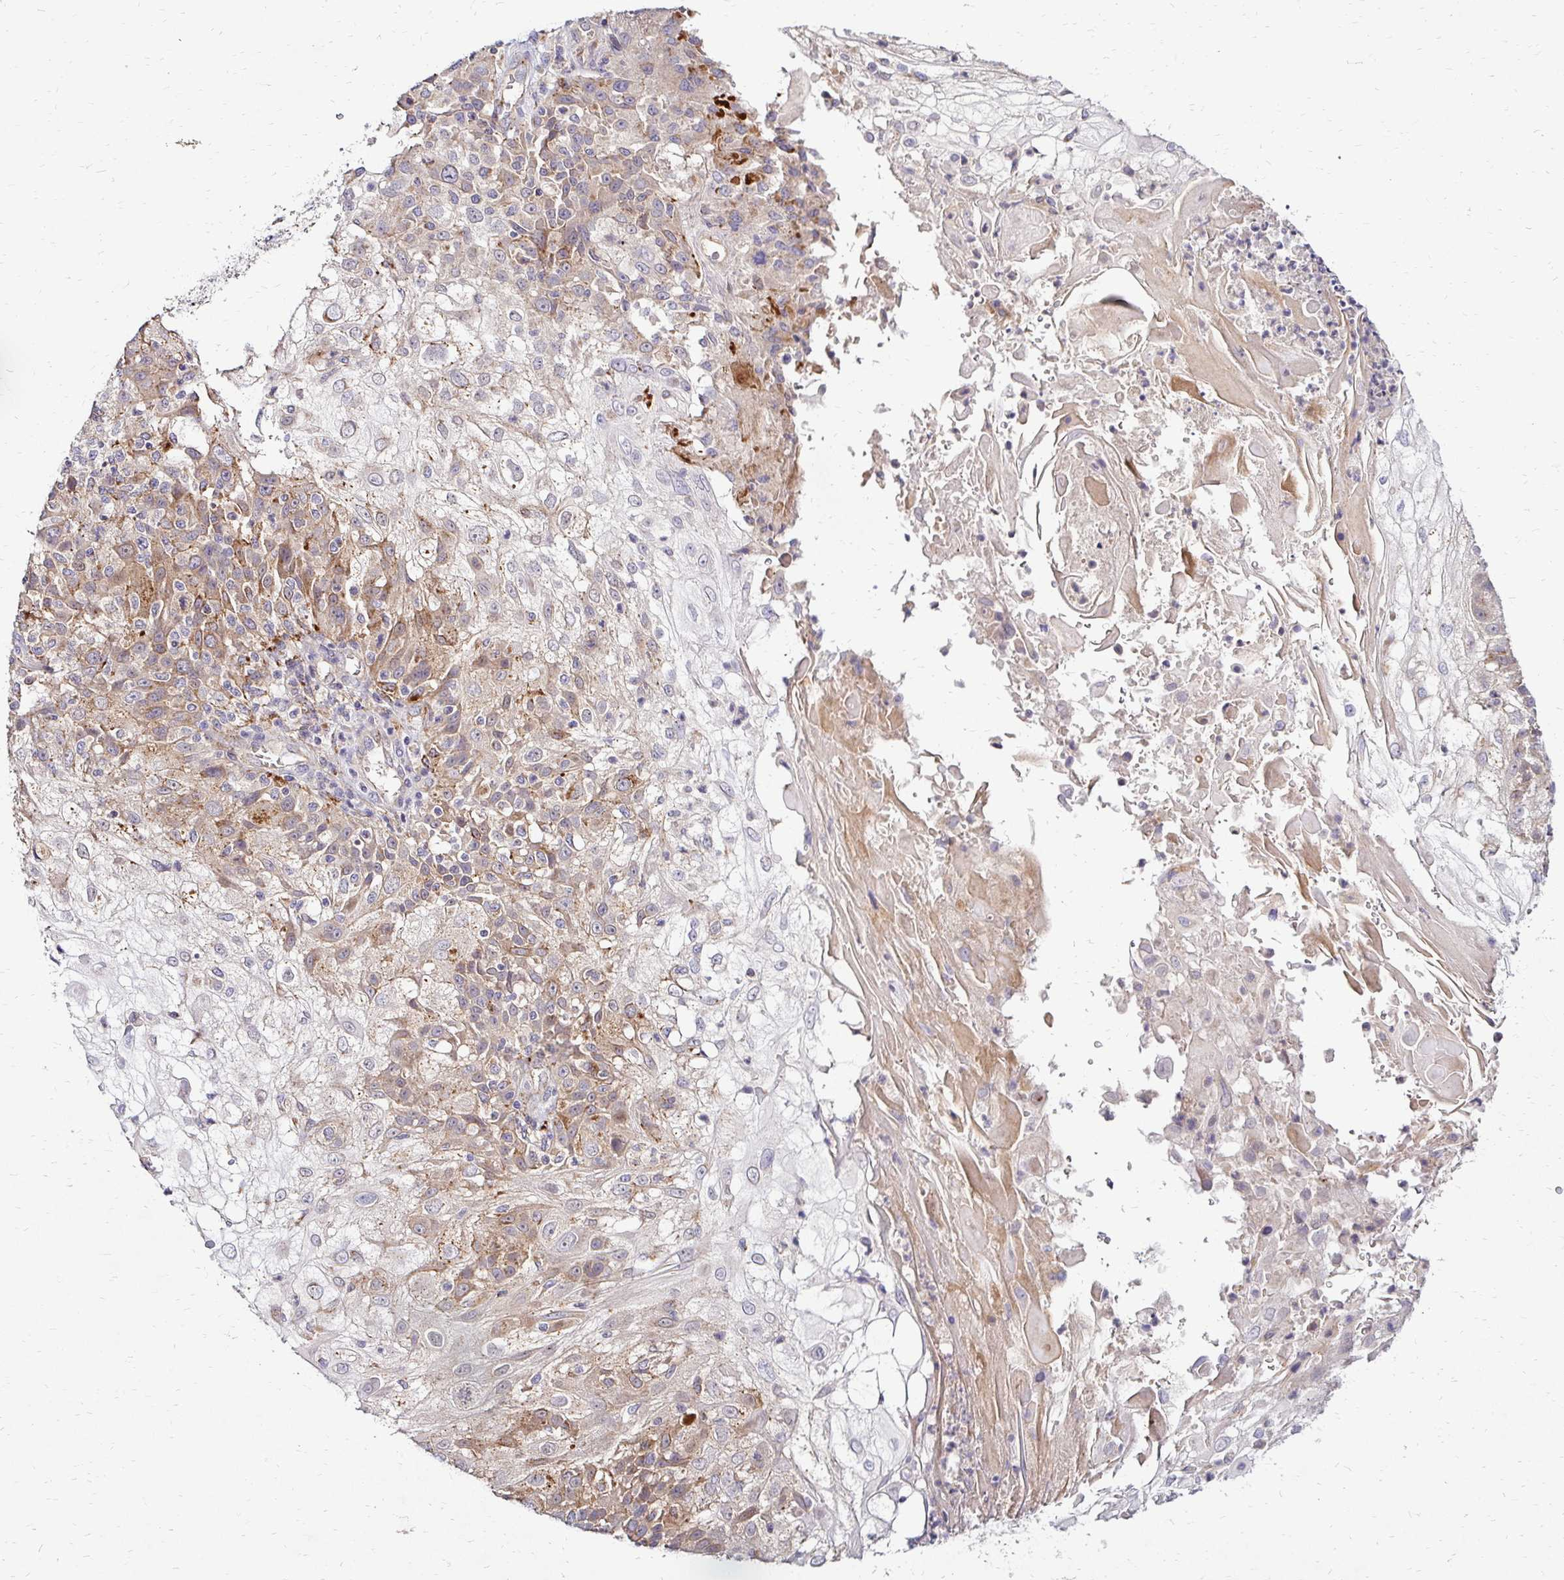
{"staining": {"intensity": "weak", "quantity": "25%-75%", "location": "cytoplasmic/membranous"}, "tissue": "skin cancer", "cell_type": "Tumor cells", "image_type": "cancer", "snomed": [{"axis": "morphology", "description": "Normal tissue, NOS"}, {"axis": "morphology", "description": "Squamous cell carcinoma, NOS"}, {"axis": "topography", "description": "Skin"}], "caption": "DAB (3,3'-diaminobenzidine) immunohistochemical staining of skin squamous cell carcinoma demonstrates weak cytoplasmic/membranous protein expression in about 25%-75% of tumor cells. (DAB IHC, brown staining for protein, blue staining for nuclei).", "gene": "IDUA", "patient": {"sex": "female", "age": 83}}